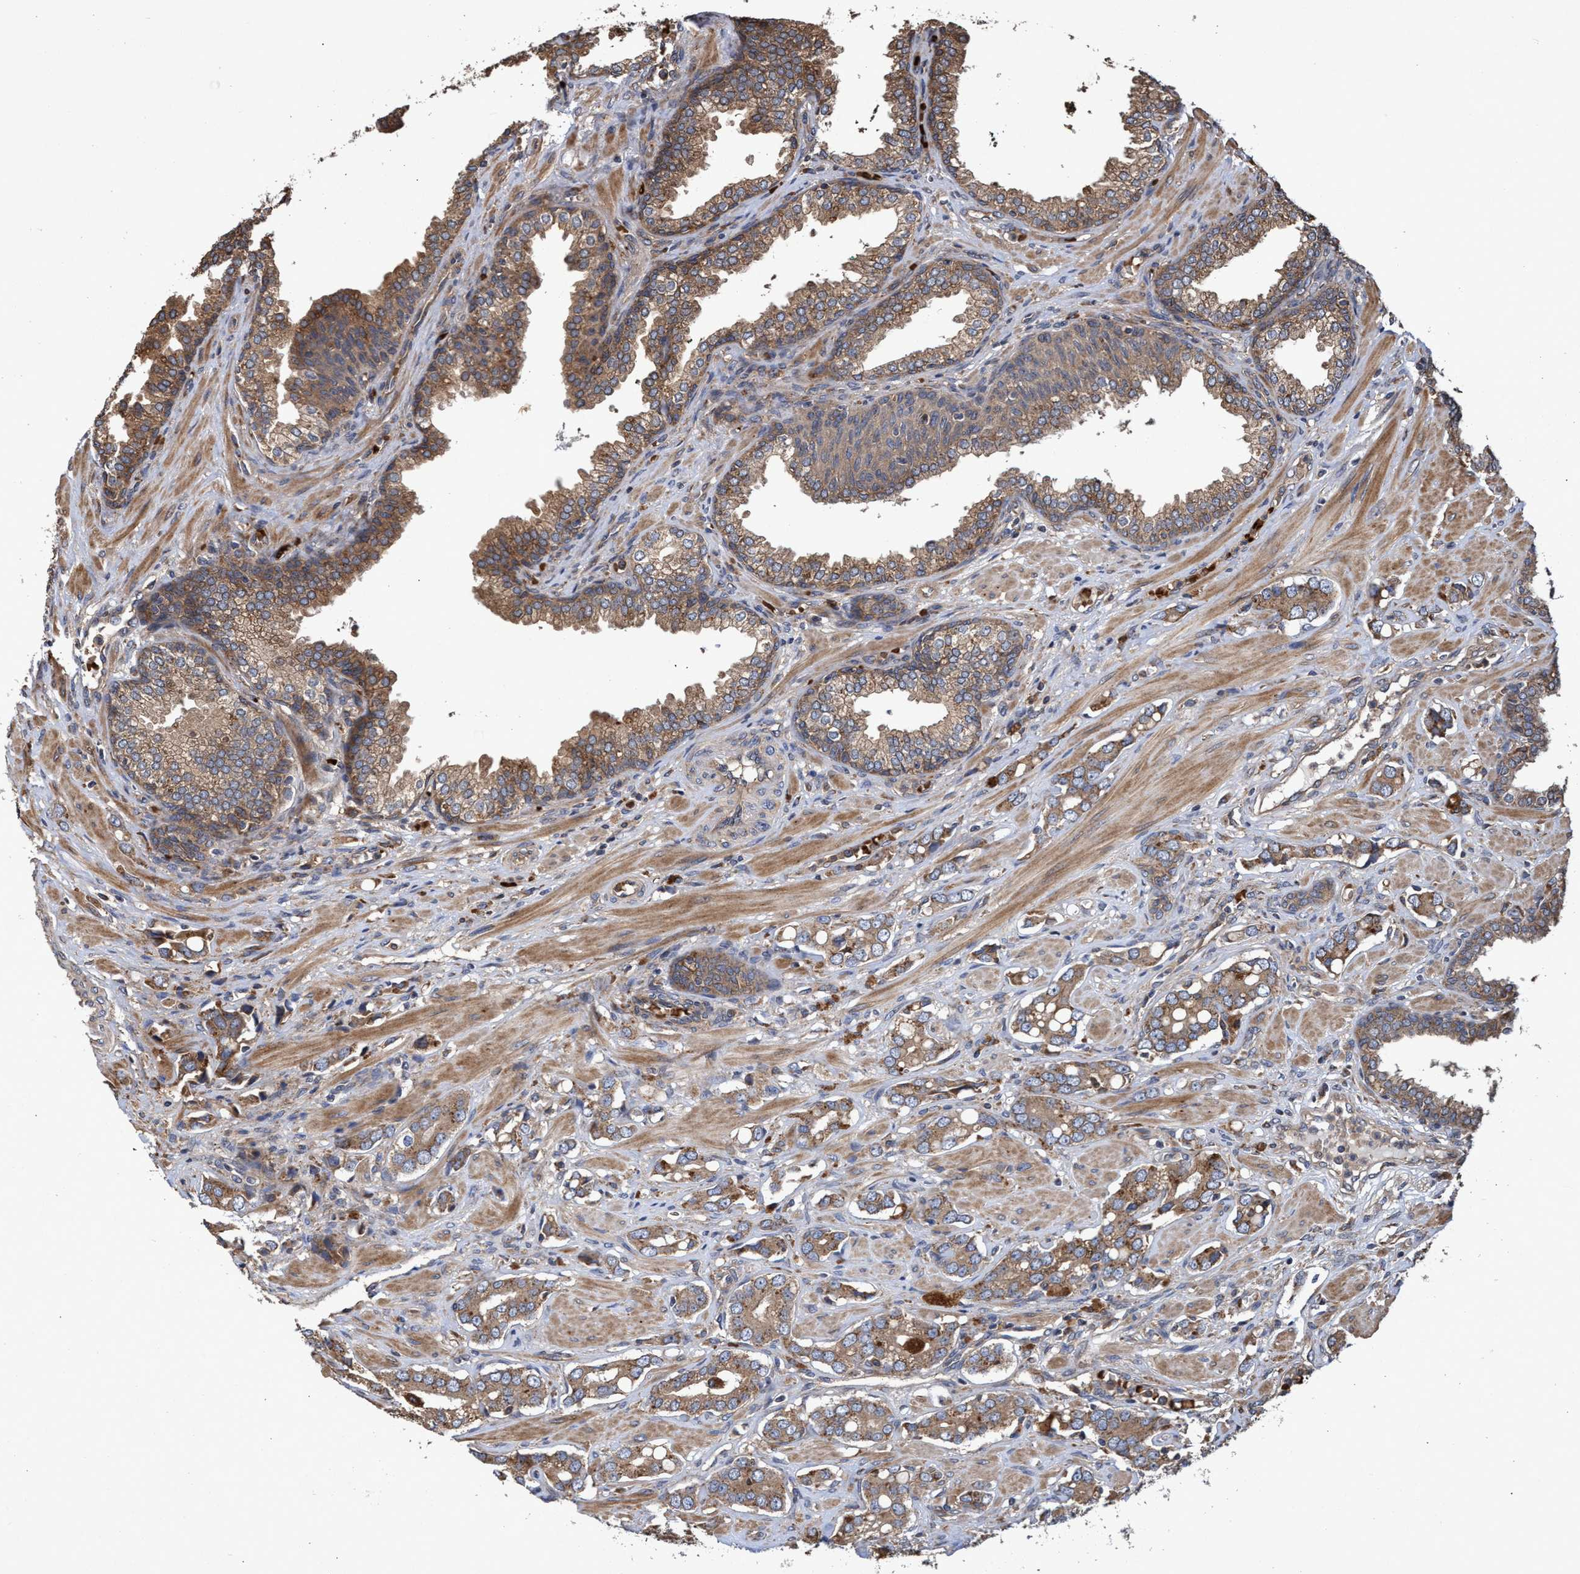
{"staining": {"intensity": "moderate", "quantity": ">75%", "location": "cytoplasmic/membranous"}, "tissue": "prostate cancer", "cell_type": "Tumor cells", "image_type": "cancer", "snomed": [{"axis": "morphology", "description": "Adenocarcinoma, High grade"}, {"axis": "topography", "description": "Prostate"}], "caption": "A micrograph of human prostate adenocarcinoma (high-grade) stained for a protein displays moderate cytoplasmic/membranous brown staining in tumor cells.", "gene": "CHMP6", "patient": {"sex": "male", "age": 52}}